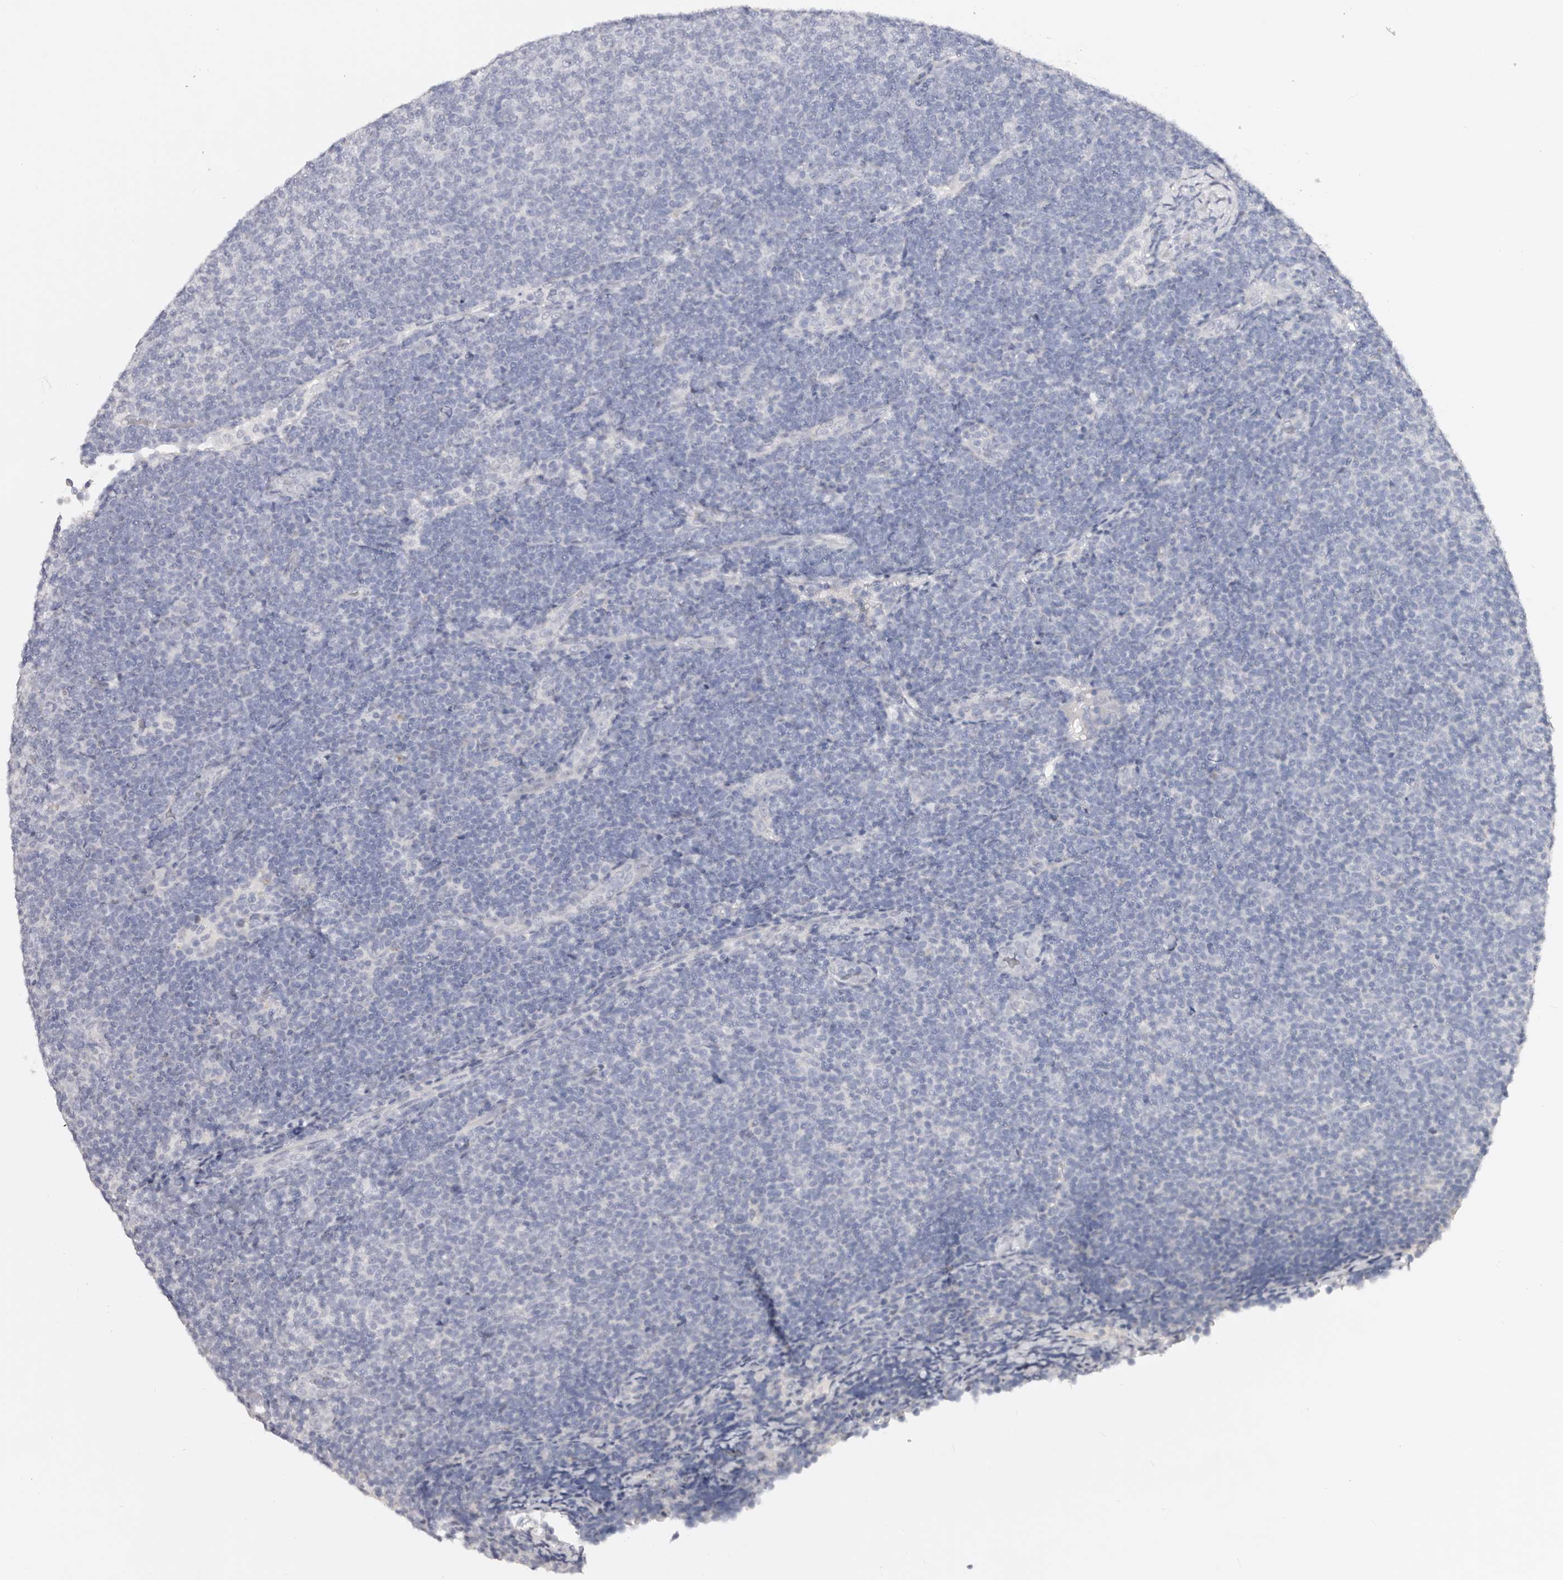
{"staining": {"intensity": "negative", "quantity": "none", "location": "none"}, "tissue": "lymphoma", "cell_type": "Tumor cells", "image_type": "cancer", "snomed": [{"axis": "morphology", "description": "Malignant lymphoma, non-Hodgkin's type, Low grade"}, {"axis": "topography", "description": "Lymph node"}], "caption": "There is no significant staining in tumor cells of lymphoma. (DAB (3,3'-diaminobenzidine) immunohistochemistry visualized using brightfield microscopy, high magnification).", "gene": "AKNAD1", "patient": {"sex": "male", "age": 66}}